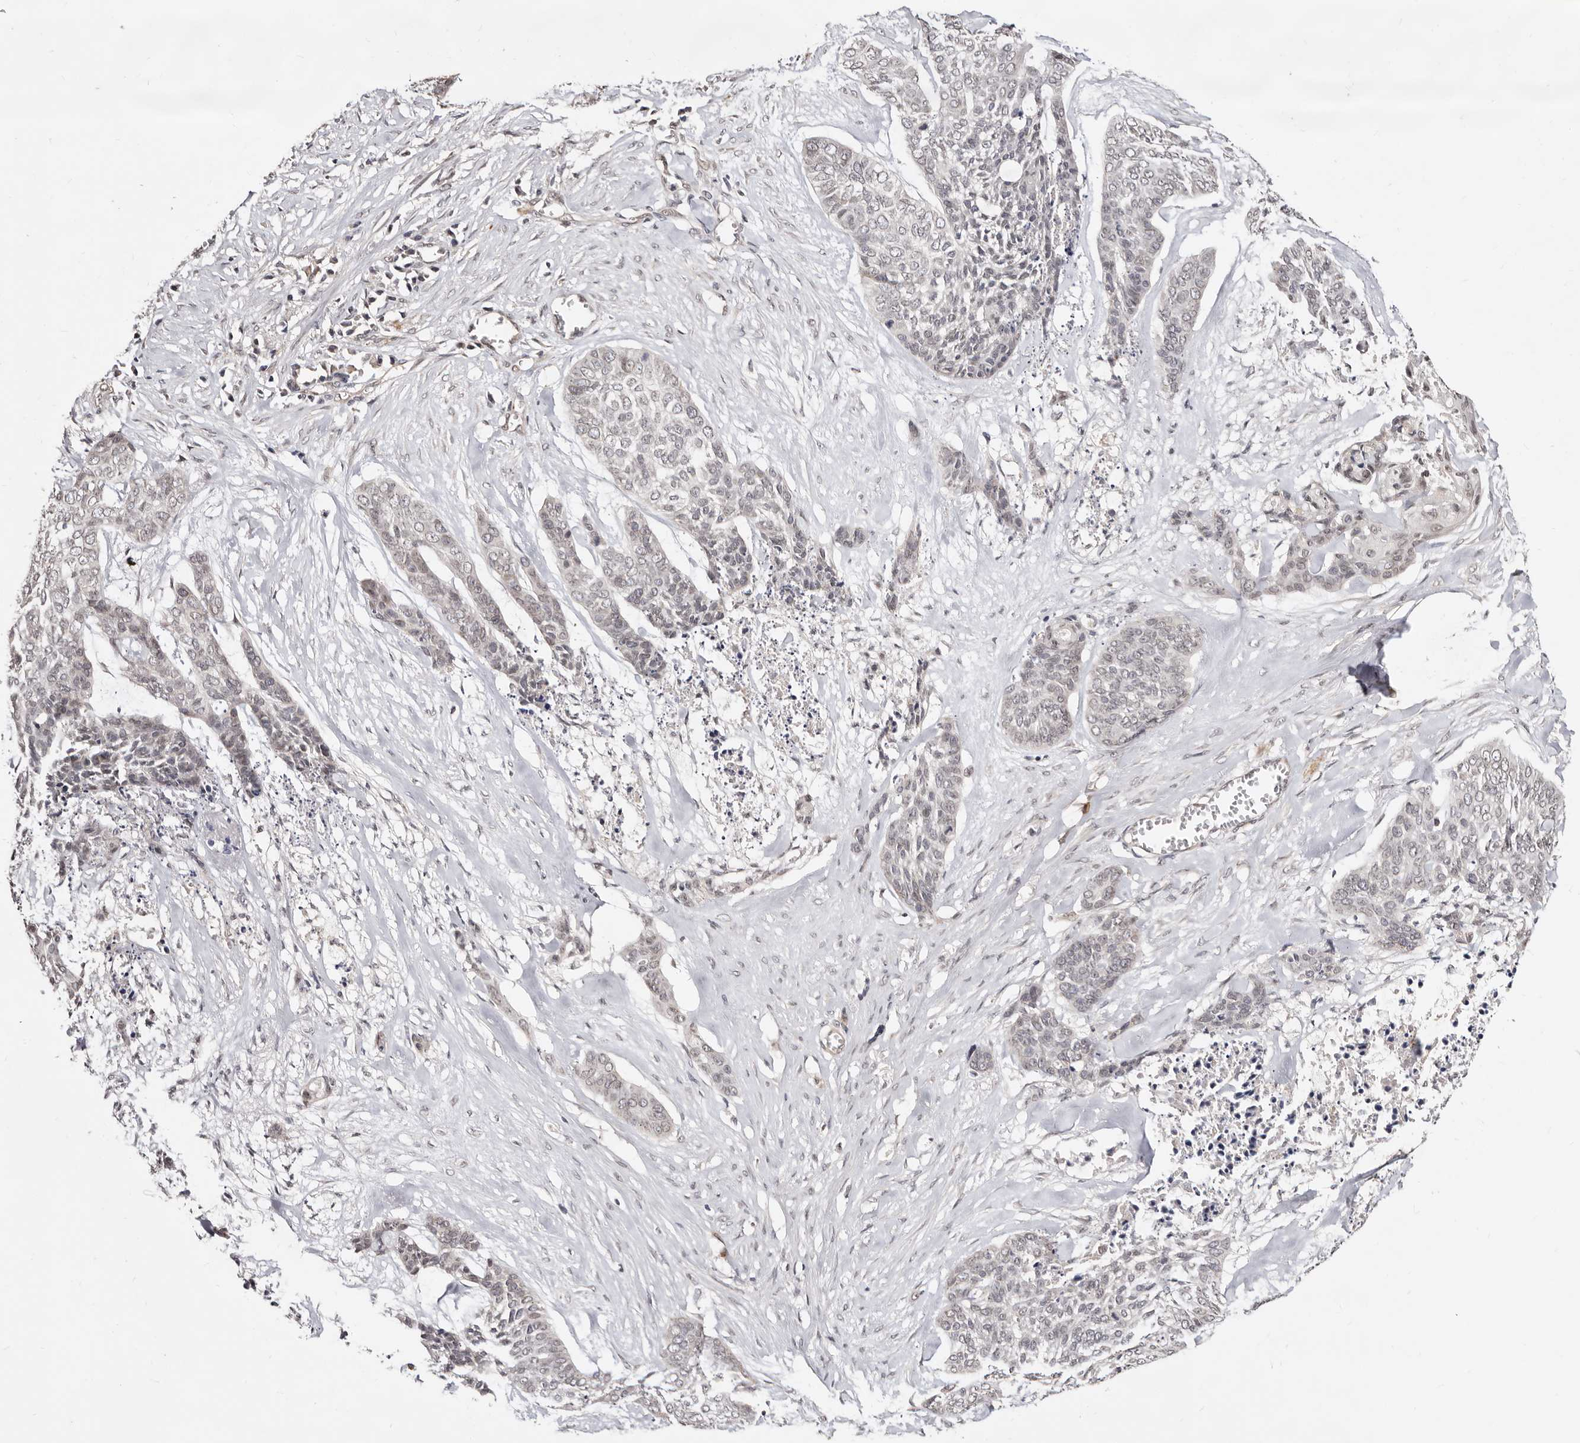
{"staining": {"intensity": "negative", "quantity": "none", "location": "none"}, "tissue": "skin cancer", "cell_type": "Tumor cells", "image_type": "cancer", "snomed": [{"axis": "morphology", "description": "Basal cell carcinoma"}, {"axis": "topography", "description": "Skin"}], "caption": "Tumor cells are negative for protein expression in human skin cancer. (DAB (3,3'-diaminobenzidine) IHC with hematoxylin counter stain).", "gene": "LCORL", "patient": {"sex": "female", "age": 64}}